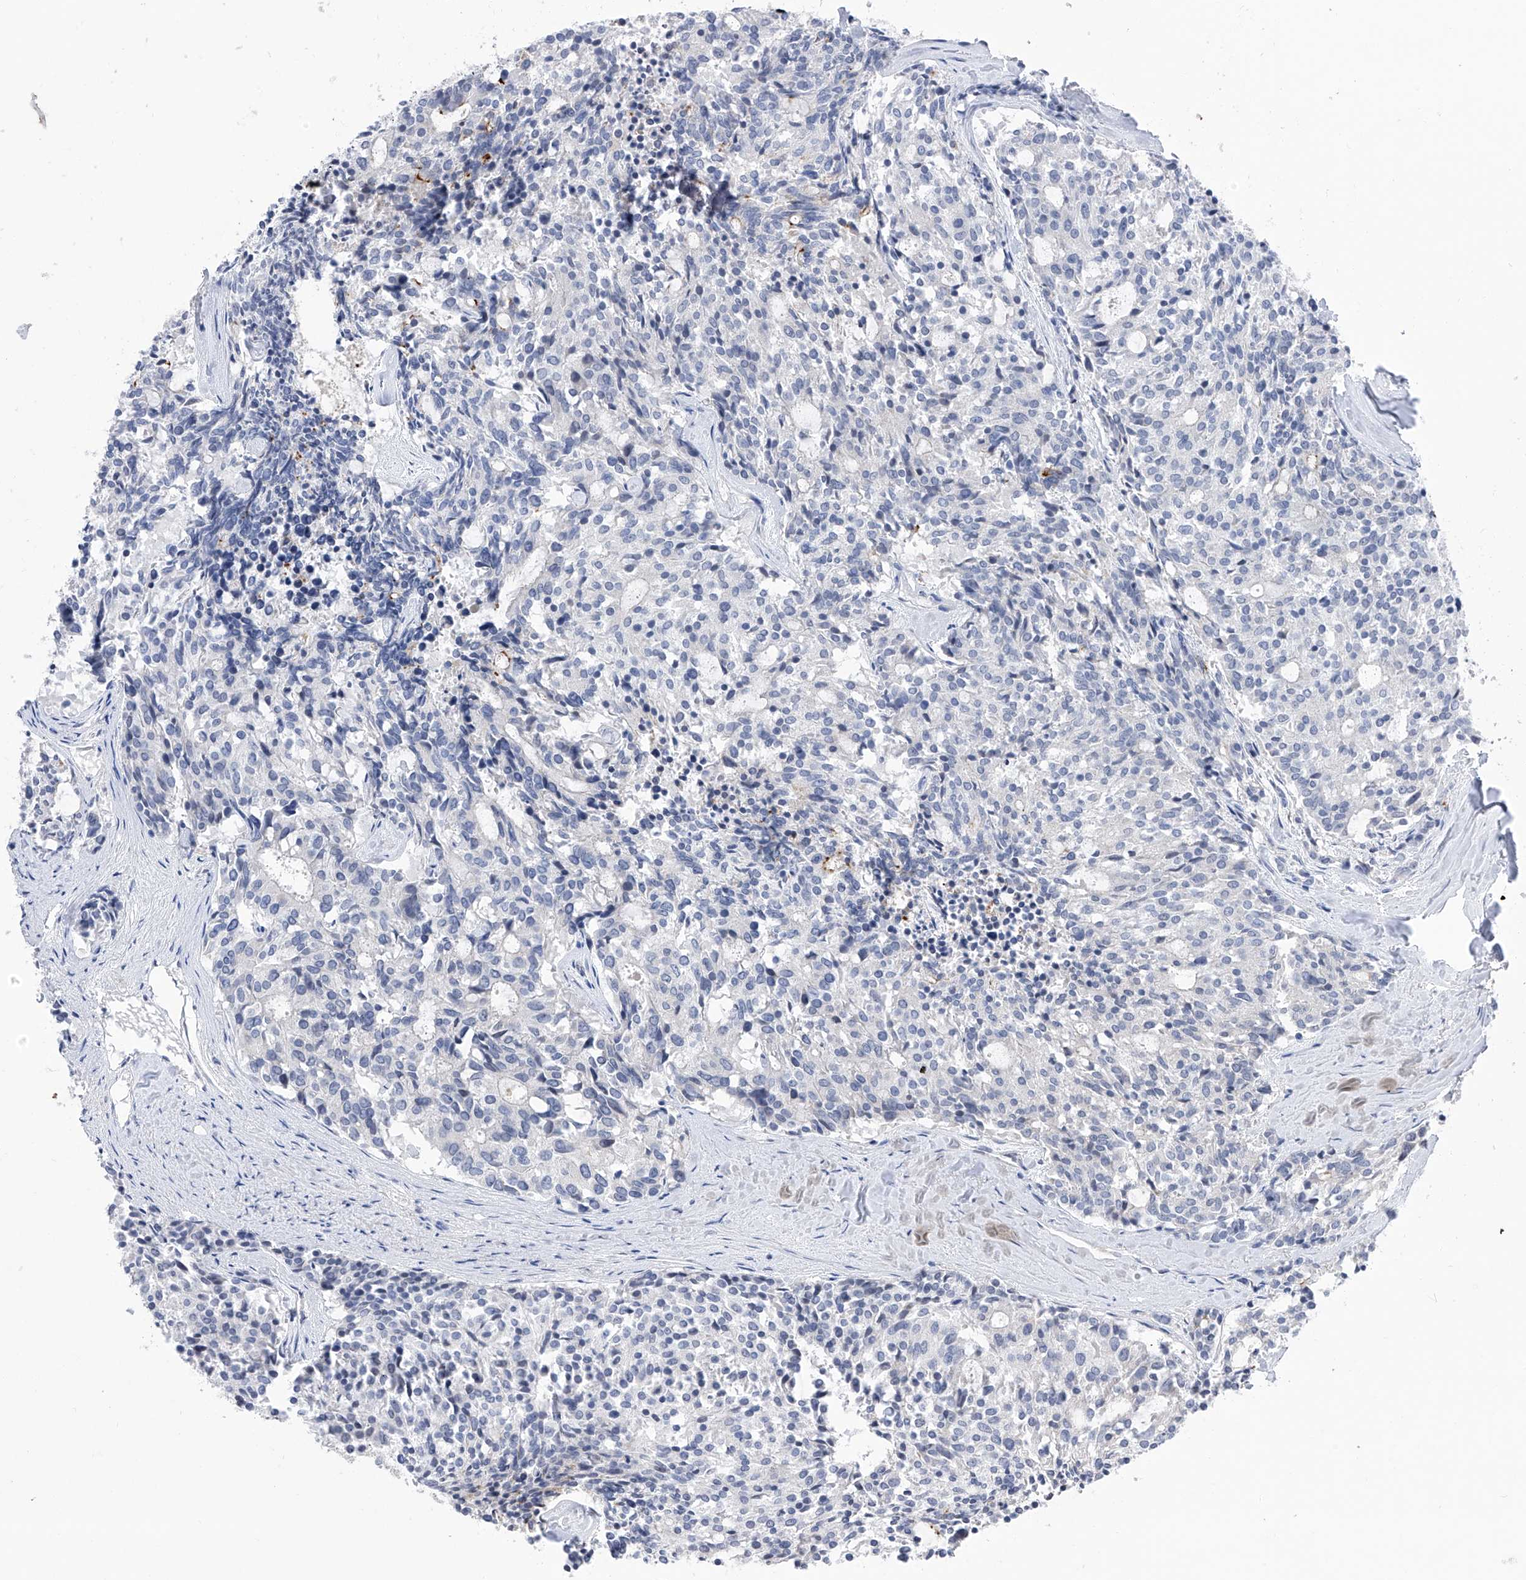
{"staining": {"intensity": "negative", "quantity": "none", "location": "none"}, "tissue": "carcinoid", "cell_type": "Tumor cells", "image_type": "cancer", "snomed": [{"axis": "morphology", "description": "Carcinoid, malignant, NOS"}, {"axis": "topography", "description": "Pancreas"}], "caption": "Human carcinoid stained for a protein using IHC shows no staining in tumor cells.", "gene": "PHF20", "patient": {"sex": "female", "age": 54}}